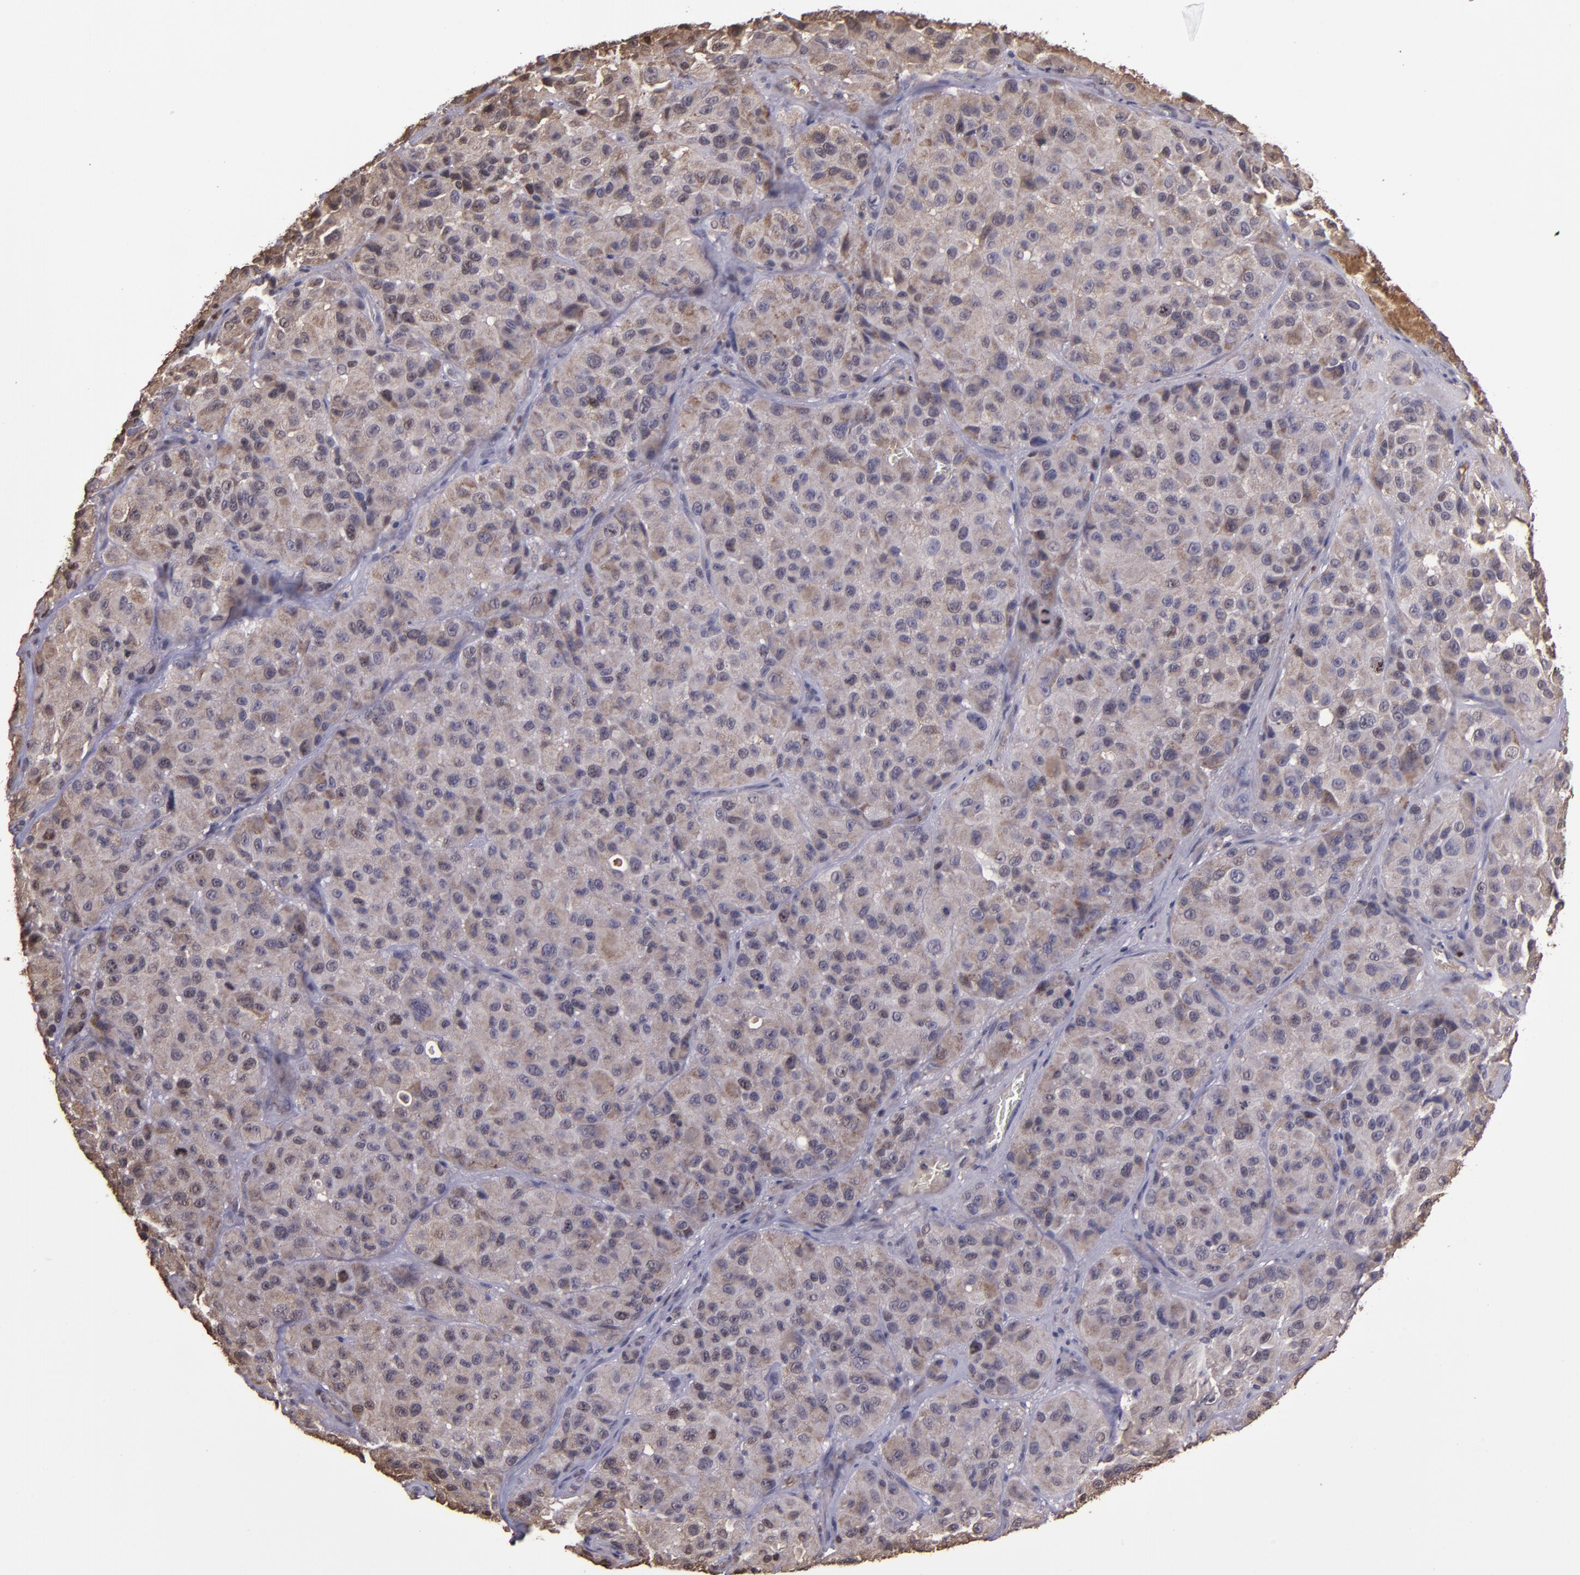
{"staining": {"intensity": "moderate", "quantity": "25%-75%", "location": "cytoplasmic/membranous"}, "tissue": "melanoma", "cell_type": "Tumor cells", "image_type": "cancer", "snomed": [{"axis": "morphology", "description": "Malignant melanoma, NOS"}, {"axis": "topography", "description": "Skin"}], "caption": "DAB (3,3'-diaminobenzidine) immunohistochemical staining of malignant melanoma demonstrates moderate cytoplasmic/membranous protein staining in approximately 25%-75% of tumor cells.", "gene": "SERPINF2", "patient": {"sex": "female", "age": 21}}